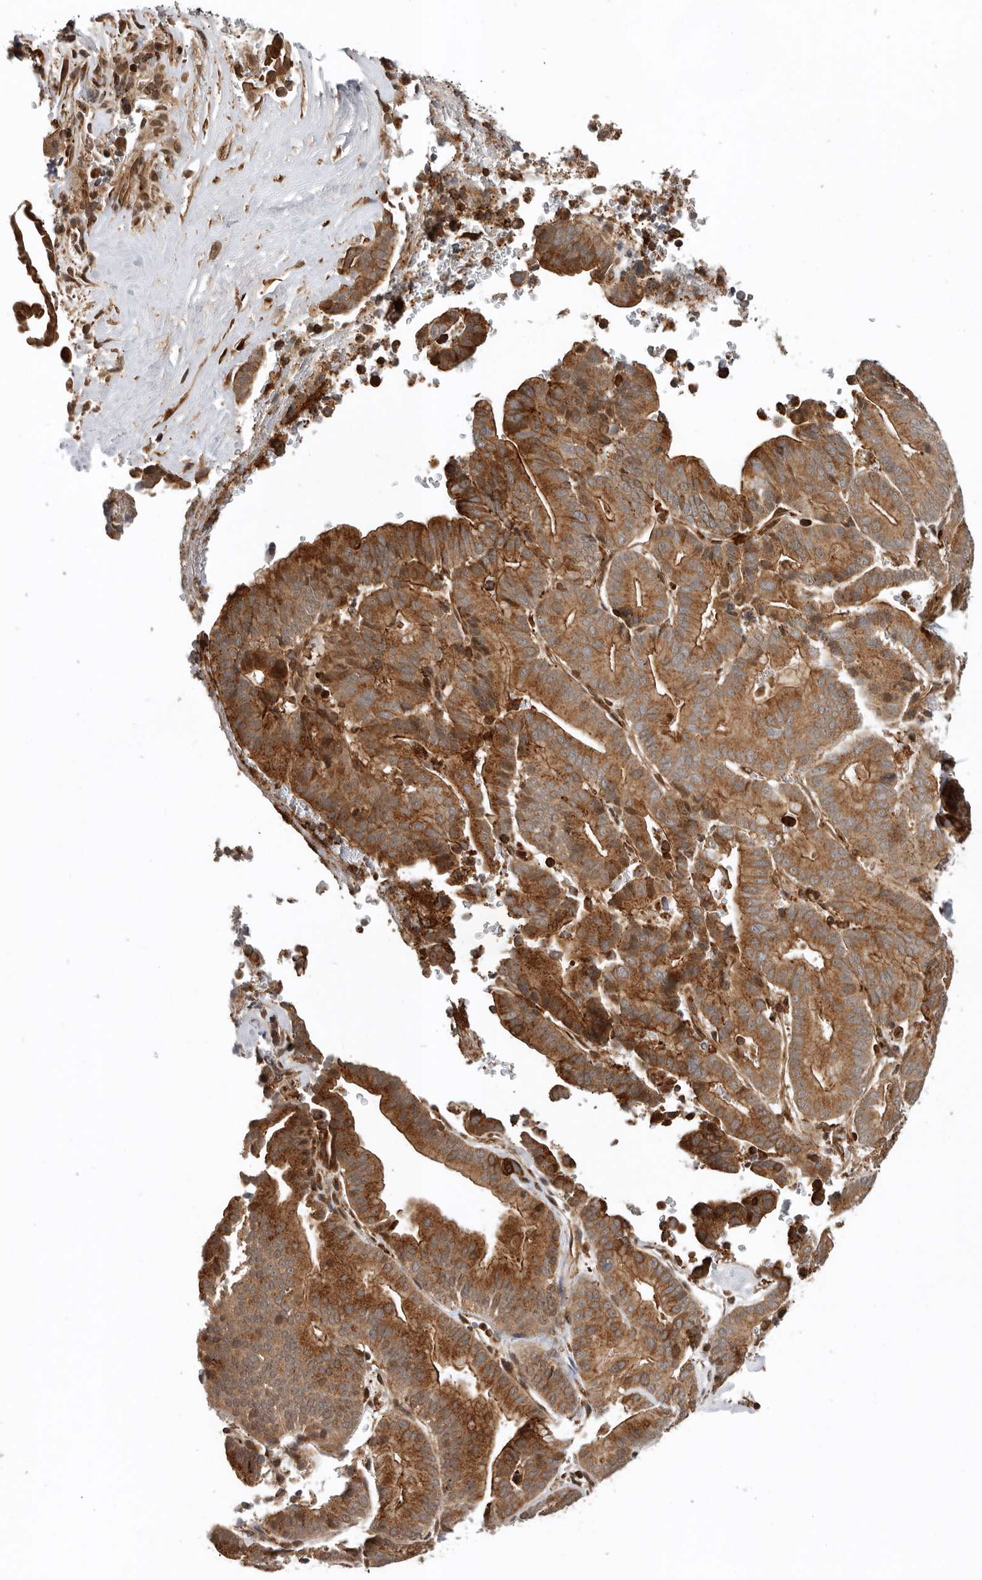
{"staining": {"intensity": "strong", "quantity": ">75%", "location": "cytoplasmic/membranous"}, "tissue": "liver cancer", "cell_type": "Tumor cells", "image_type": "cancer", "snomed": [{"axis": "morphology", "description": "Cholangiocarcinoma"}, {"axis": "topography", "description": "Liver"}], "caption": "Protein expression analysis of liver cancer reveals strong cytoplasmic/membranous expression in about >75% of tumor cells. (Stains: DAB in brown, nuclei in blue, Microscopy: brightfield microscopy at high magnification).", "gene": "RNF157", "patient": {"sex": "female", "age": 75}}